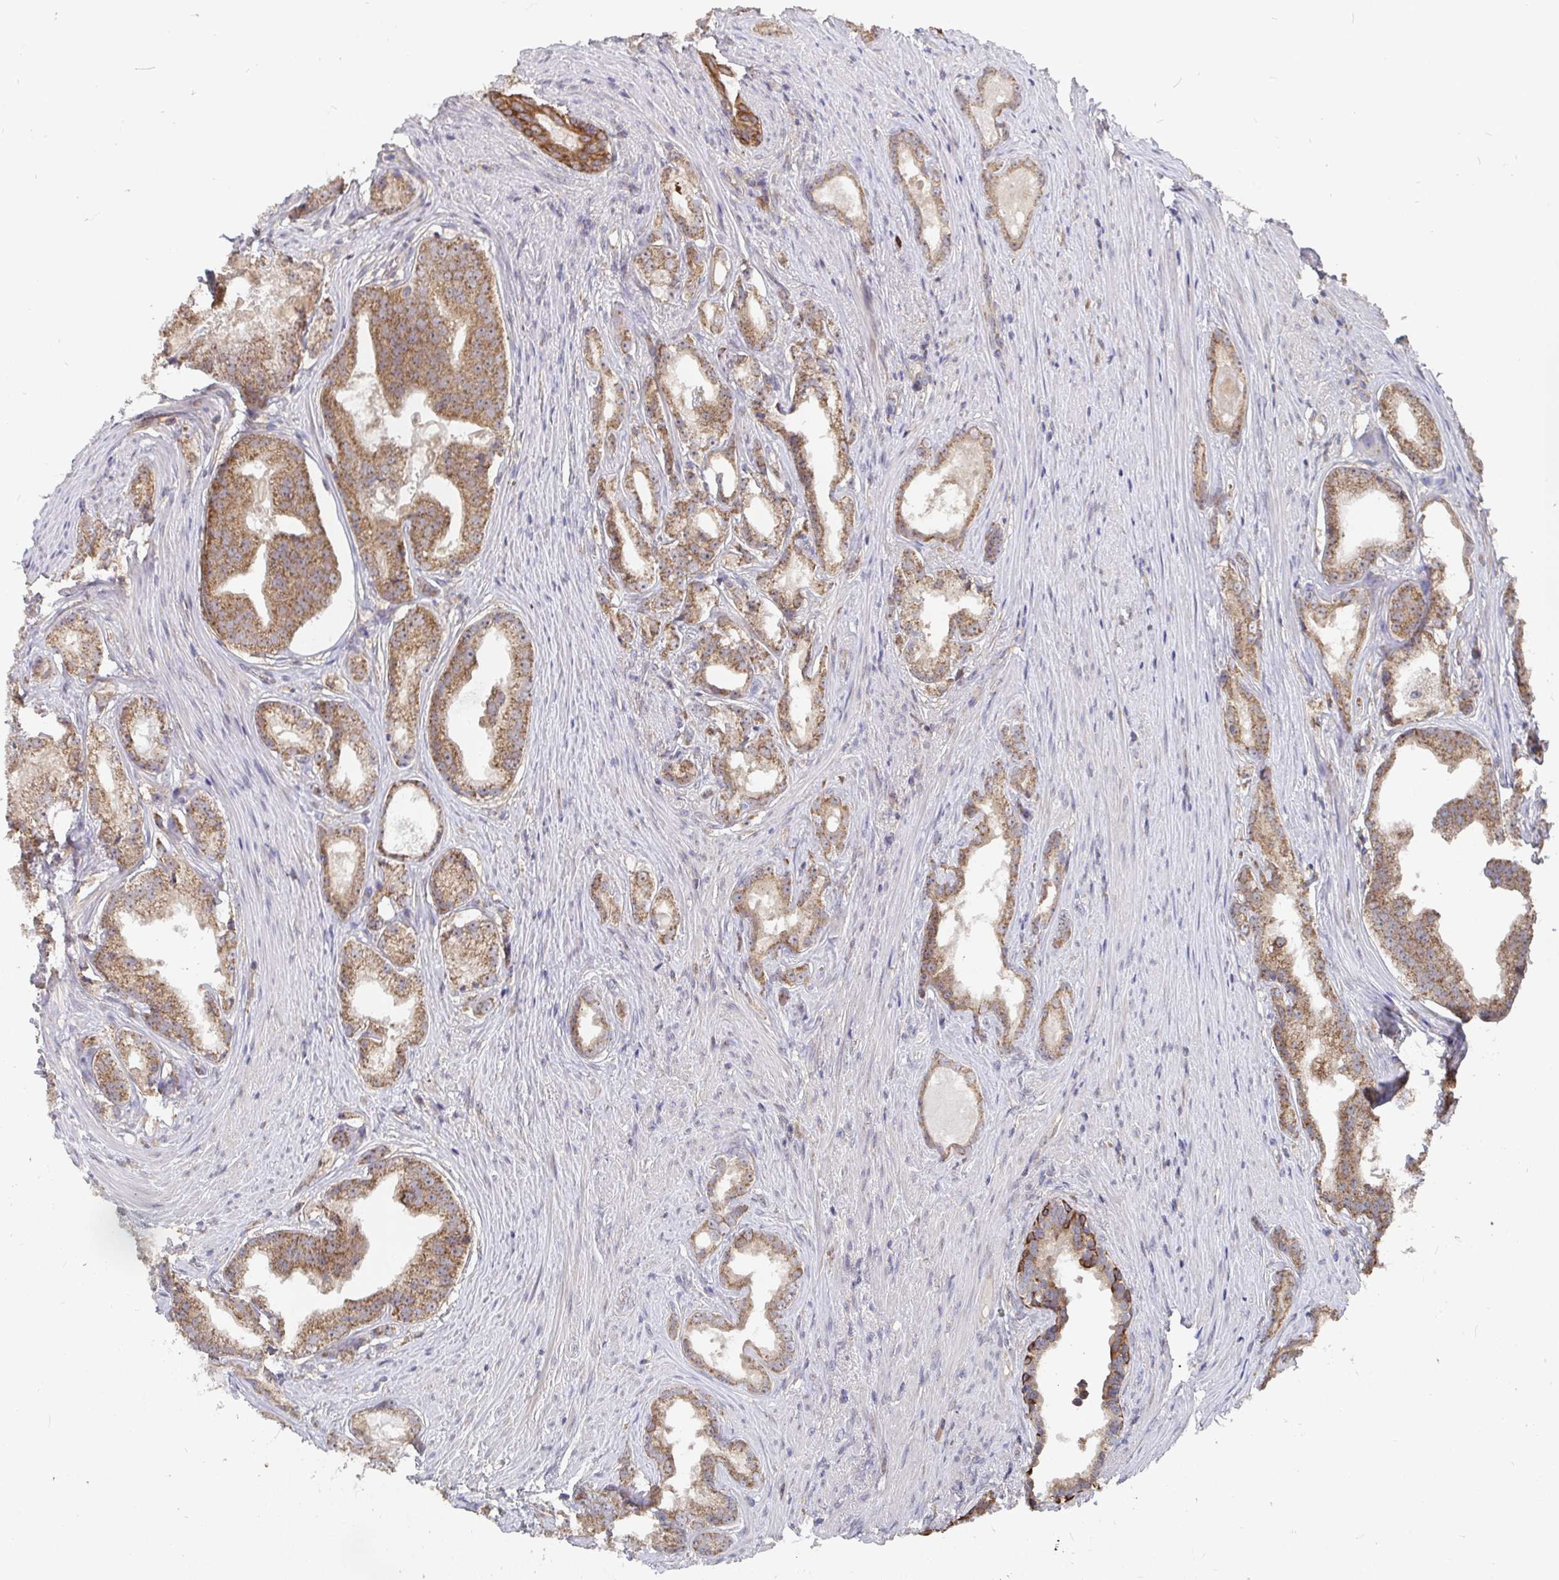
{"staining": {"intensity": "moderate", "quantity": ">75%", "location": "cytoplasmic/membranous"}, "tissue": "prostate cancer", "cell_type": "Tumor cells", "image_type": "cancer", "snomed": [{"axis": "morphology", "description": "Adenocarcinoma, Low grade"}, {"axis": "topography", "description": "Prostate"}], "caption": "A high-resolution histopathology image shows IHC staining of prostate low-grade adenocarcinoma, which demonstrates moderate cytoplasmic/membranous expression in approximately >75% of tumor cells. (Brightfield microscopy of DAB IHC at high magnification).", "gene": "PDF", "patient": {"sex": "male", "age": 65}}